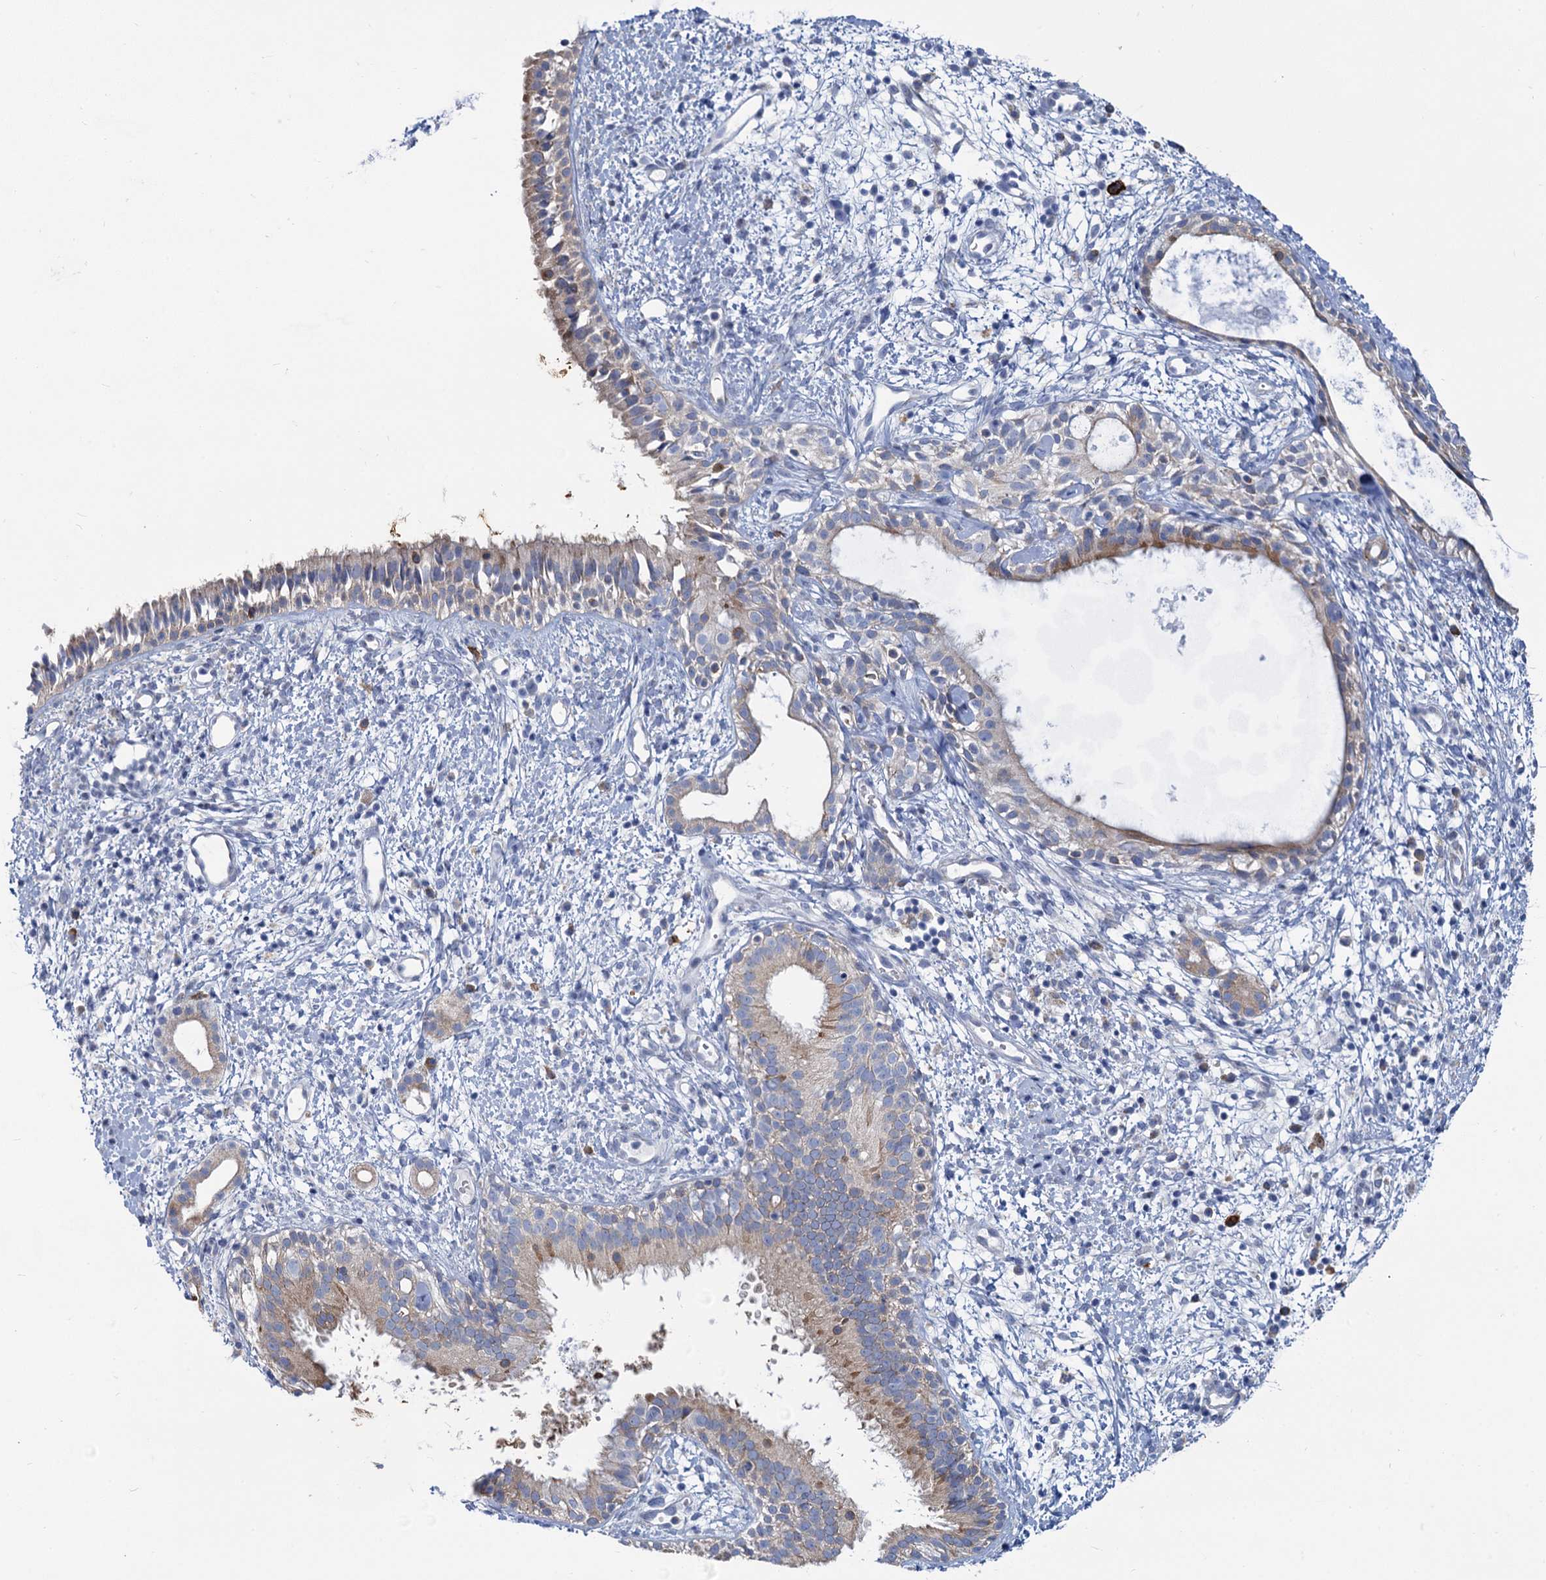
{"staining": {"intensity": "negative", "quantity": "none", "location": "none"}, "tissue": "nasopharynx", "cell_type": "Respiratory epithelial cells", "image_type": "normal", "snomed": [{"axis": "morphology", "description": "Normal tissue, NOS"}, {"axis": "topography", "description": "Nasopharynx"}], "caption": "Immunohistochemical staining of unremarkable human nasopharynx reveals no significant expression in respiratory epithelial cells. The staining is performed using DAB brown chromogen with nuclei counter-stained in using hematoxylin.", "gene": "PRSS35", "patient": {"sex": "male", "age": 22}}